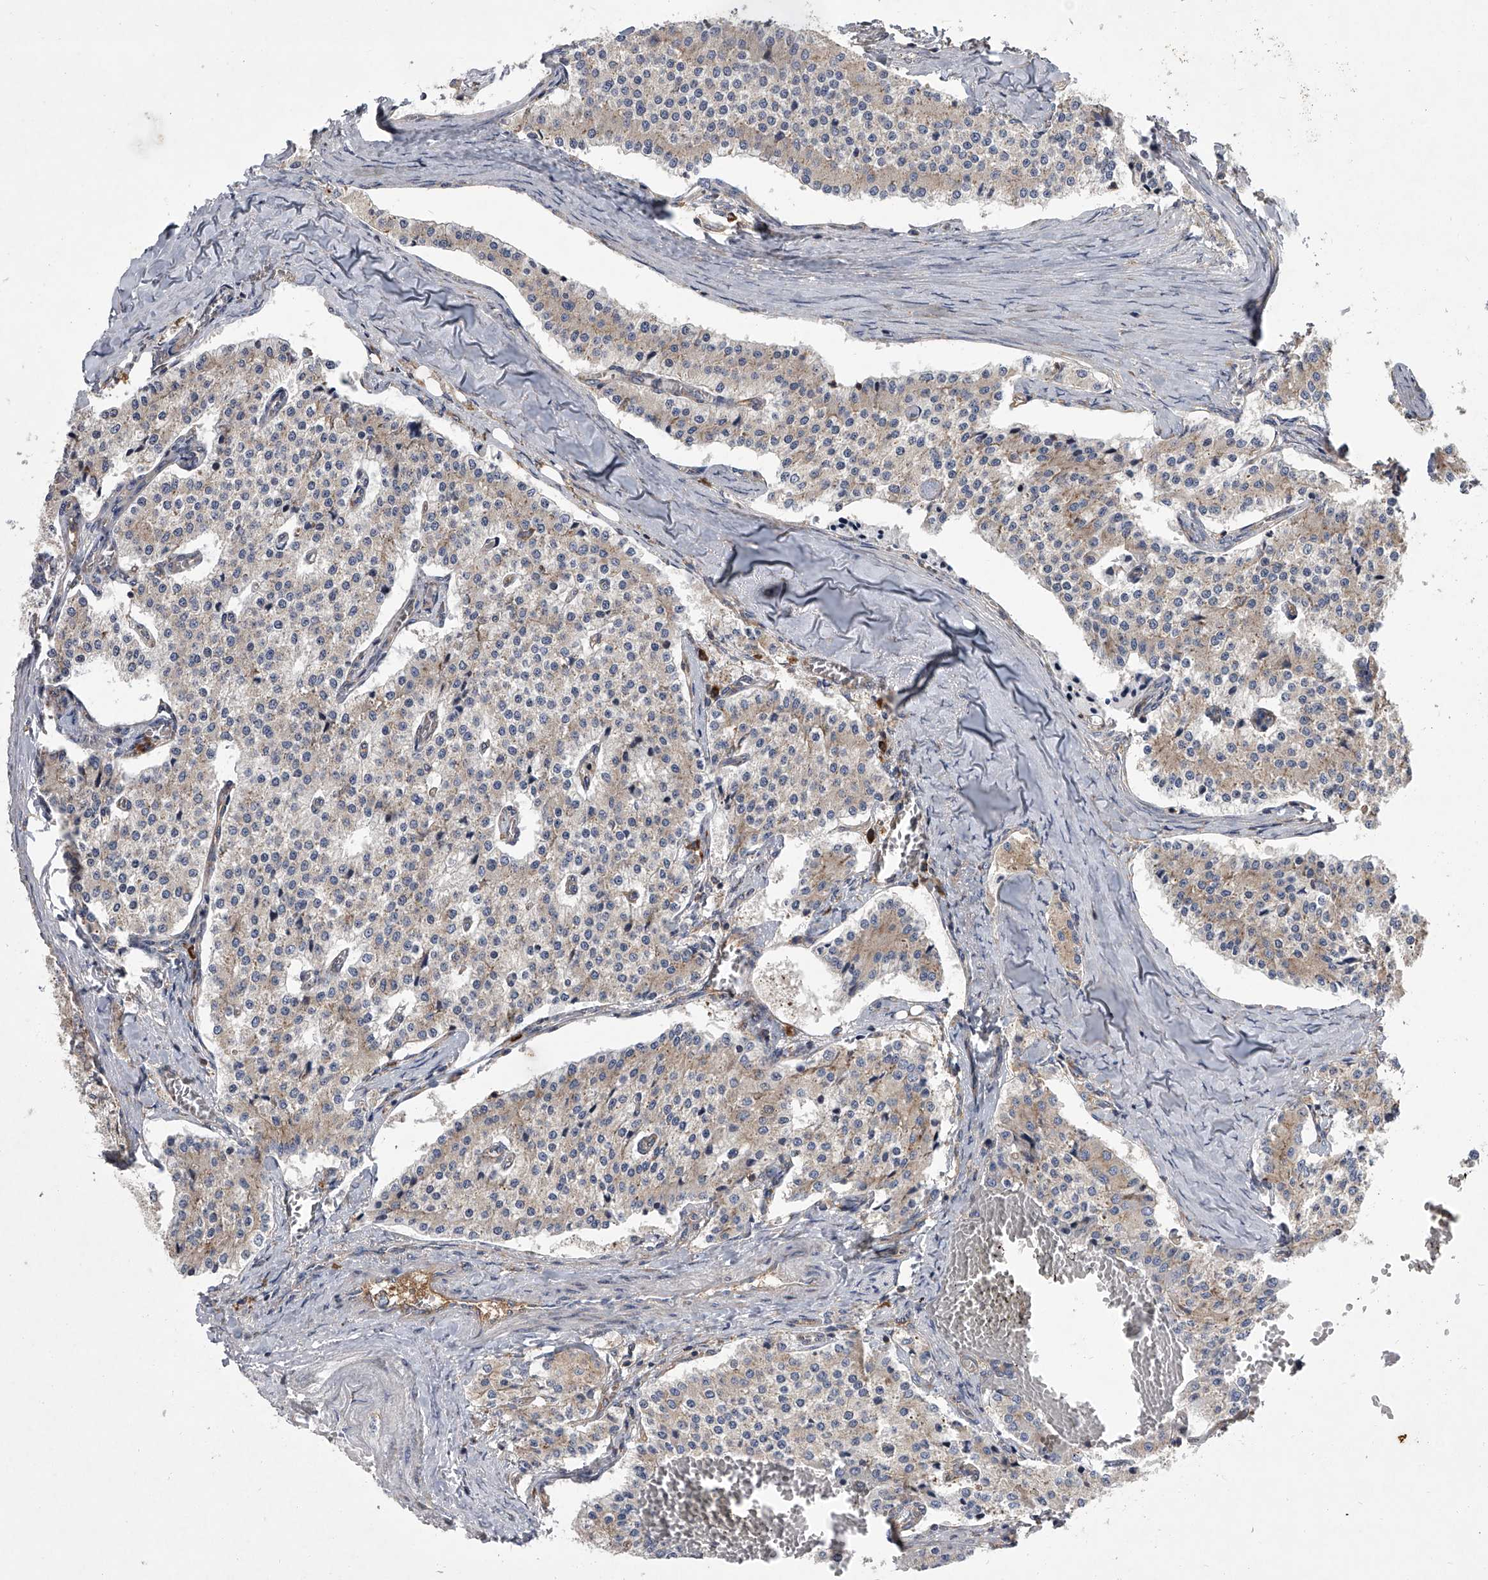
{"staining": {"intensity": "weak", "quantity": "25%-75%", "location": "cytoplasmic/membranous"}, "tissue": "carcinoid", "cell_type": "Tumor cells", "image_type": "cancer", "snomed": [{"axis": "morphology", "description": "Carcinoid, malignant, NOS"}, {"axis": "topography", "description": "Colon"}], "caption": "The image demonstrates staining of malignant carcinoid, revealing weak cytoplasmic/membranous protein expression (brown color) within tumor cells. (Brightfield microscopy of DAB IHC at high magnification).", "gene": "EIF2S2", "patient": {"sex": "female", "age": 52}}